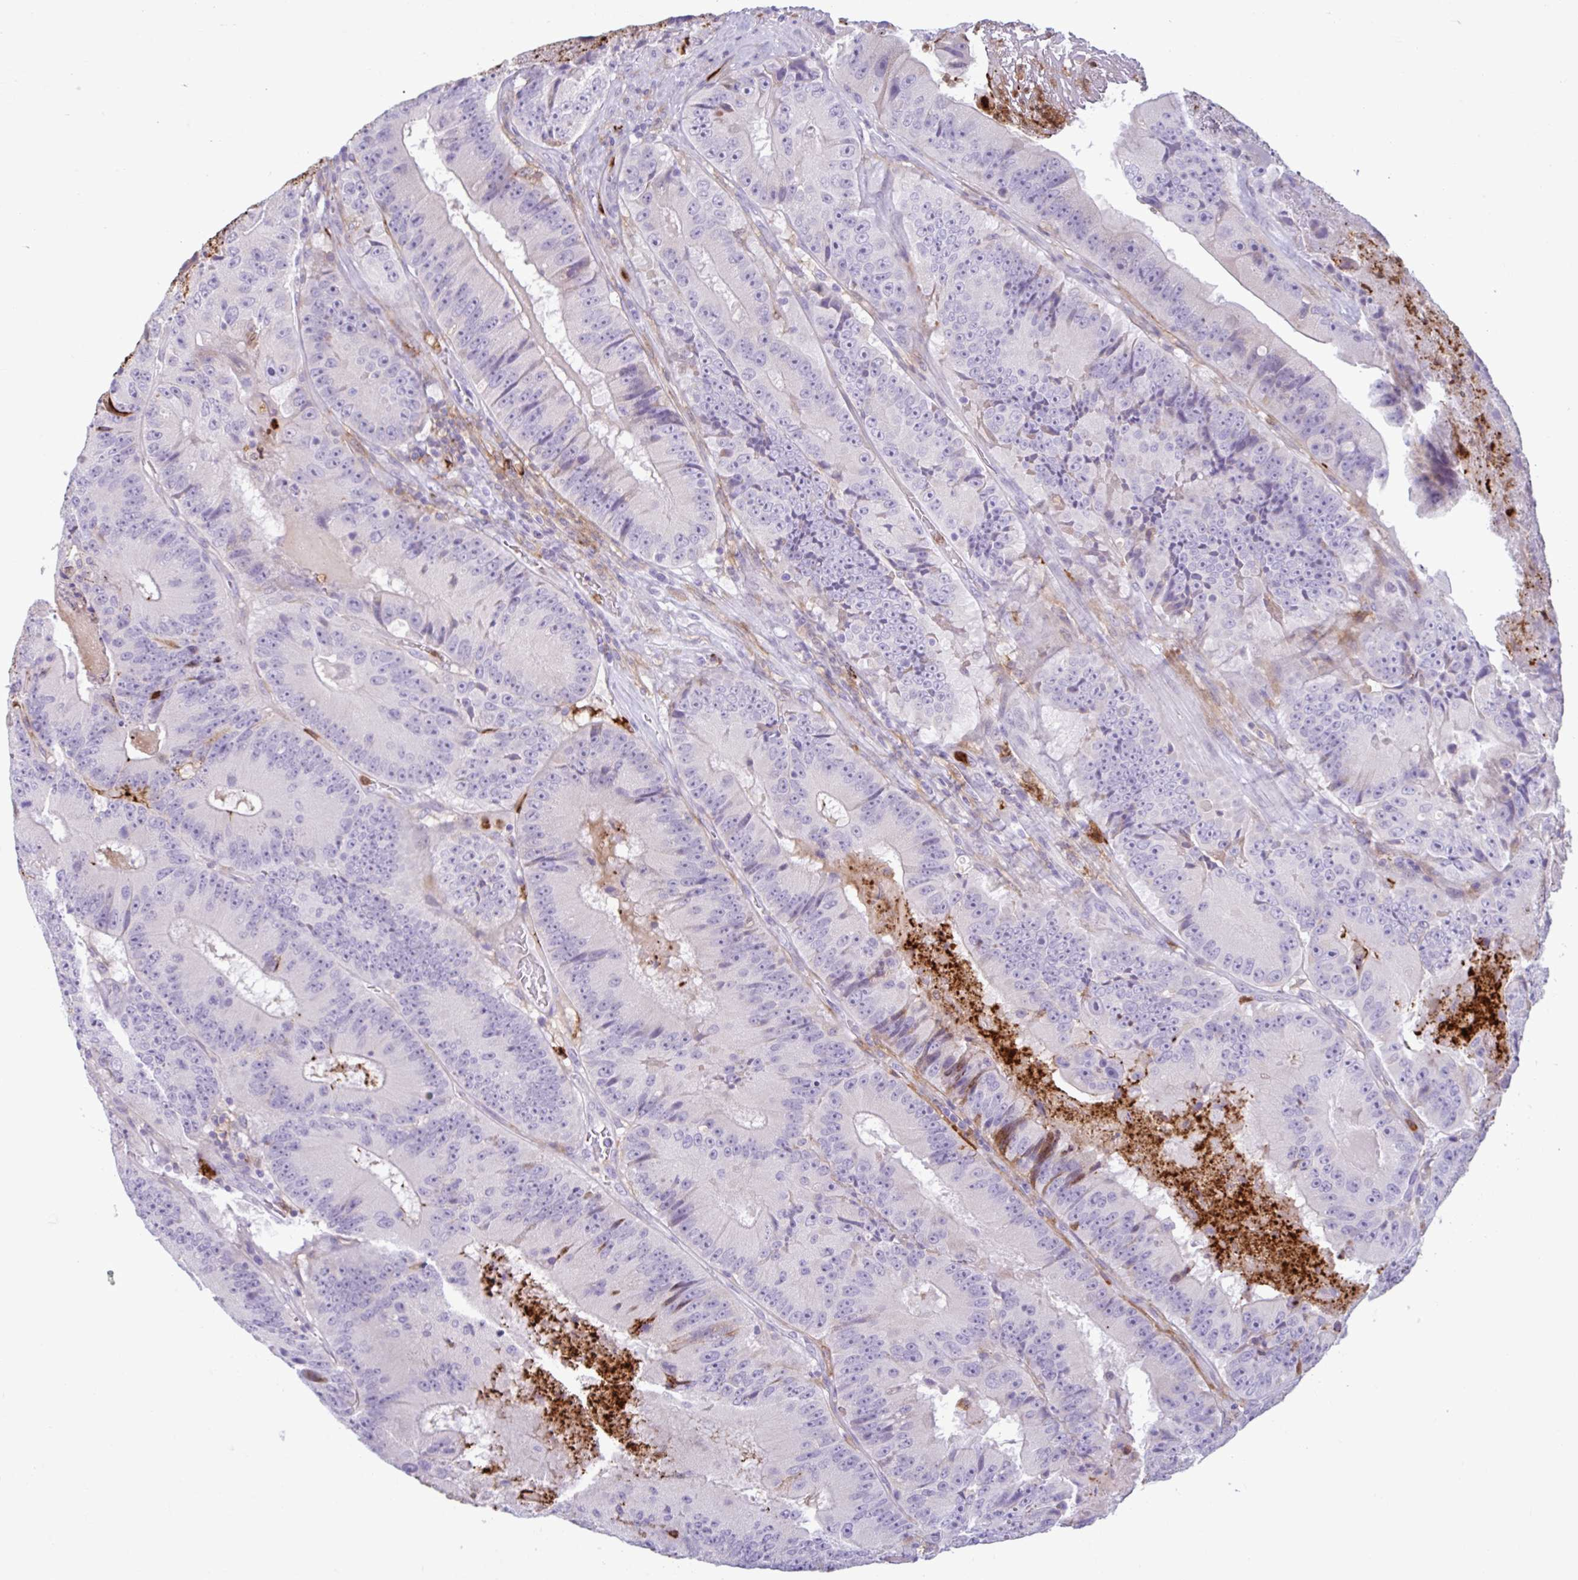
{"staining": {"intensity": "negative", "quantity": "none", "location": "none"}, "tissue": "colorectal cancer", "cell_type": "Tumor cells", "image_type": "cancer", "snomed": [{"axis": "morphology", "description": "Adenocarcinoma, NOS"}, {"axis": "topography", "description": "Colon"}], "caption": "This is a micrograph of IHC staining of colorectal cancer, which shows no expression in tumor cells.", "gene": "CEP120", "patient": {"sex": "female", "age": 86}}